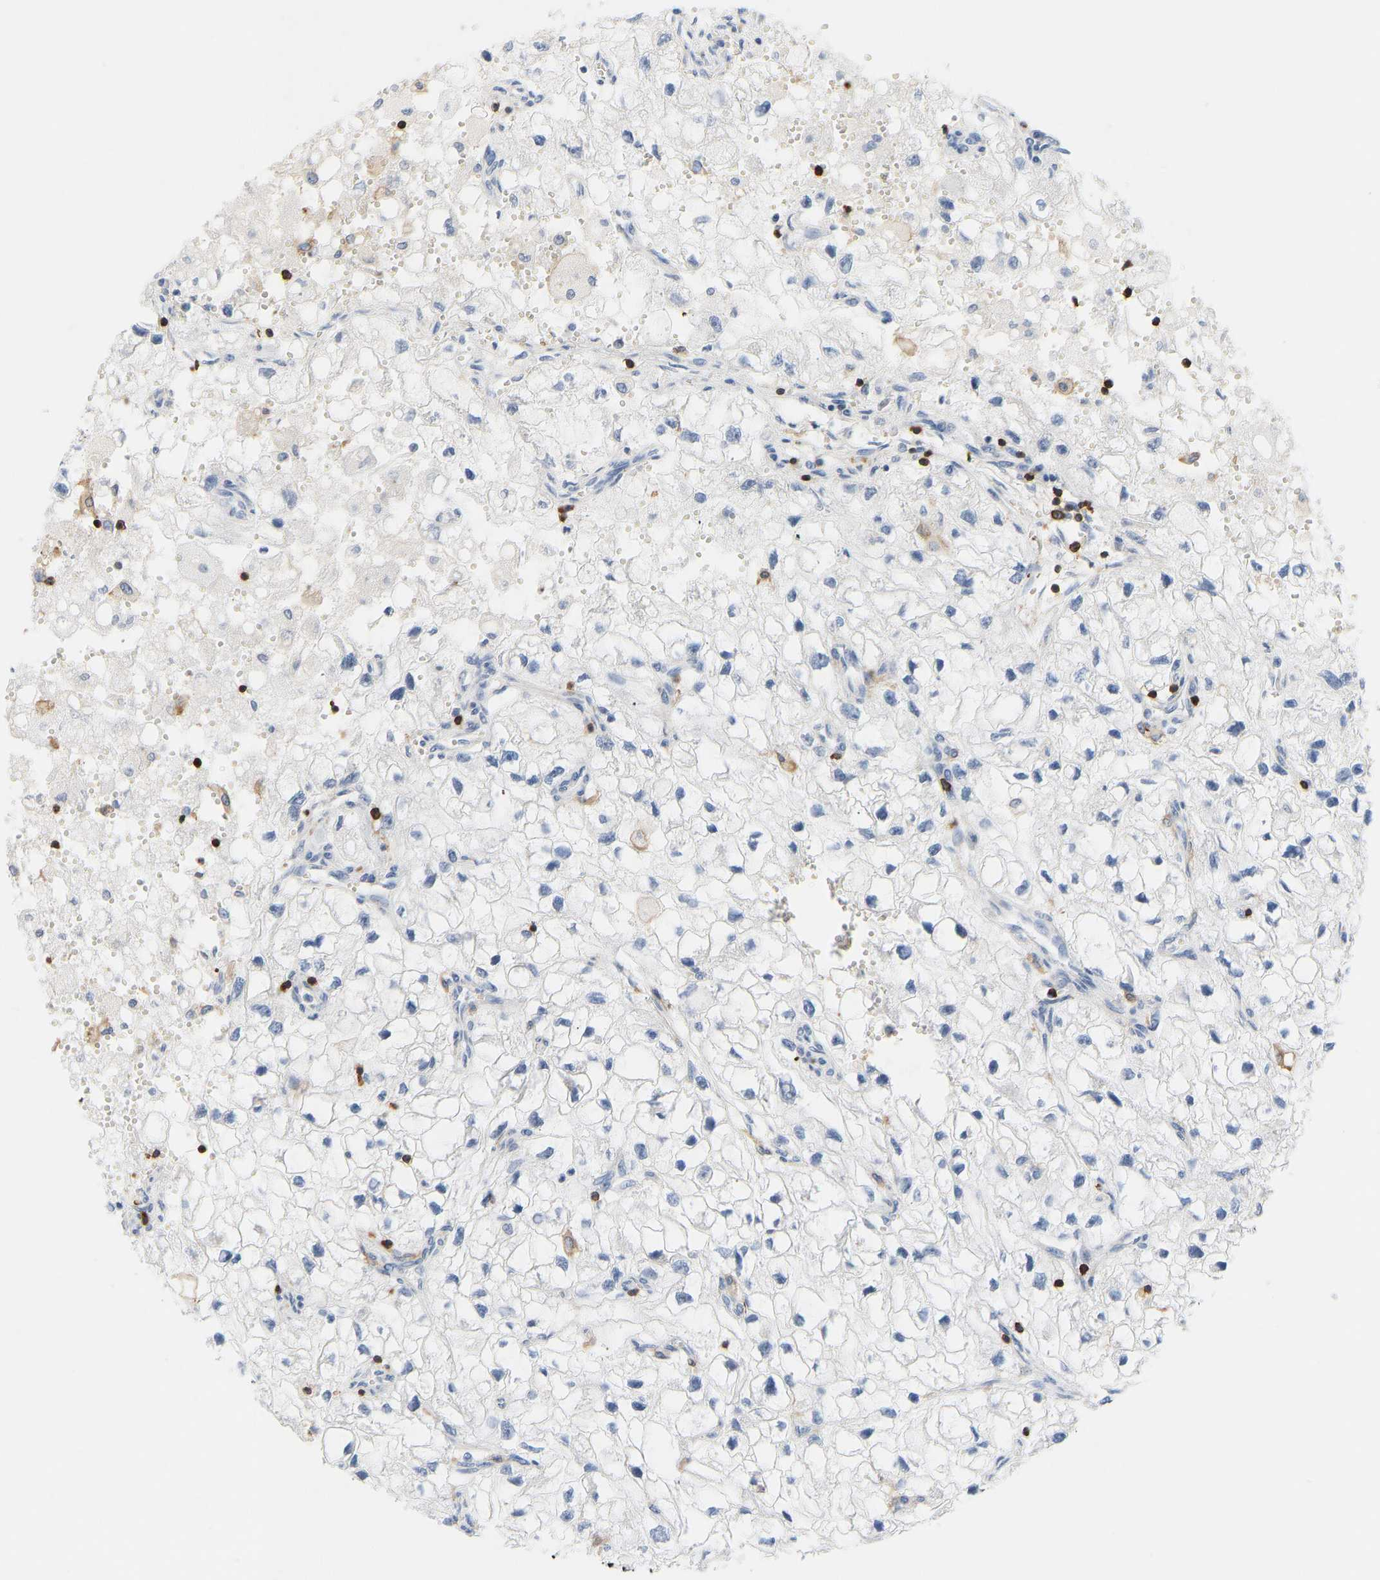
{"staining": {"intensity": "negative", "quantity": "none", "location": "none"}, "tissue": "renal cancer", "cell_type": "Tumor cells", "image_type": "cancer", "snomed": [{"axis": "morphology", "description": "Adenocarcinoma, NOS"}, {"axis": "topography", "description": "Kidney"}], "caption": "Immunohistochemical staining of renal cancer (adenocarcinoma) reveals no significant expression in tumor cells.", "gene": "EVL", "patient": {"sex": "female", "age": 70}}